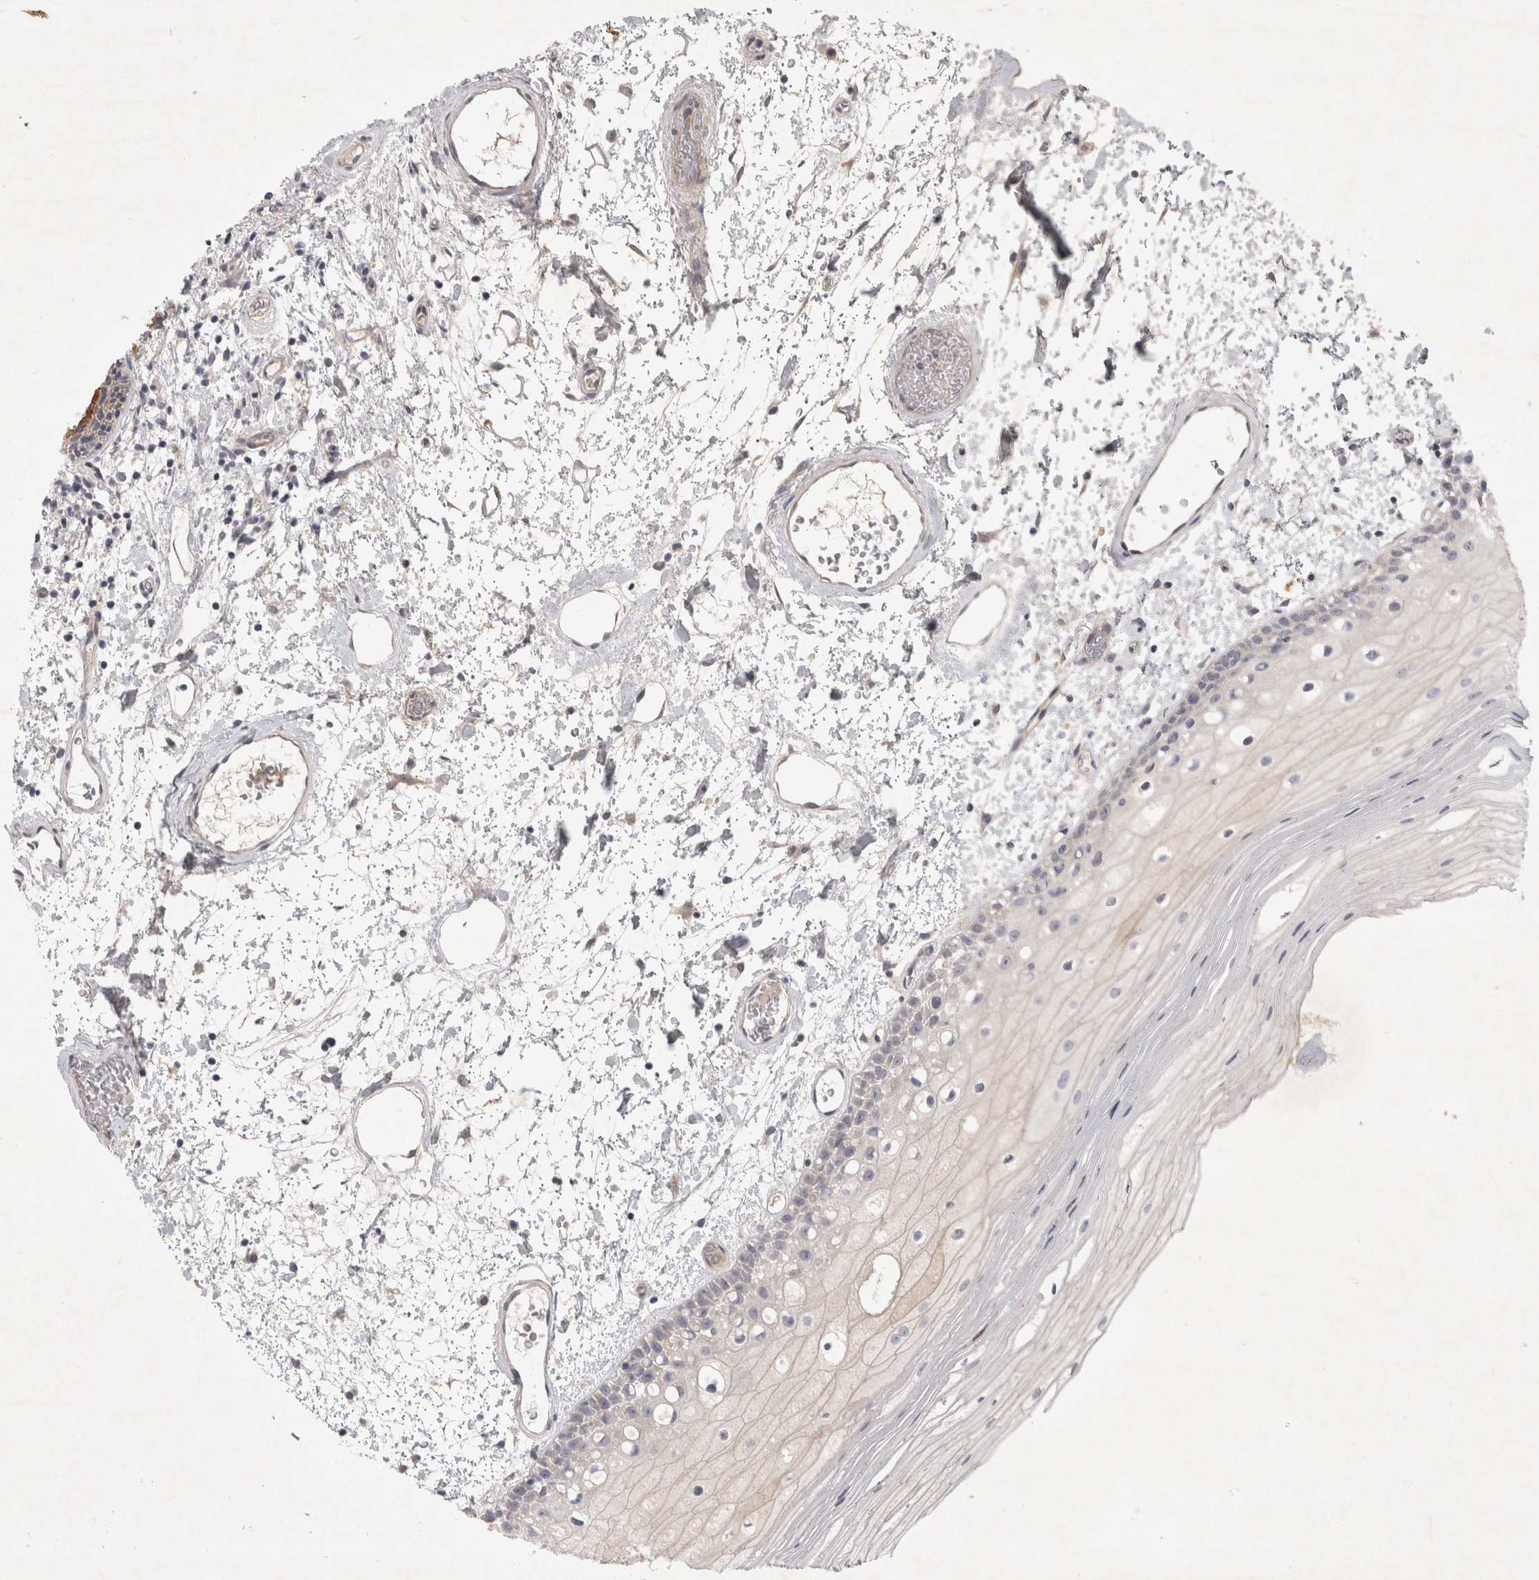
{"staining": {"intensity": "weak", "quantity": "<25%", "location": "cytoplasmic/membranous"}, "tissue": "oral mucosa", "cell_type": "Squamous epithelial cells", "image_type": "normal", "snomed": [{"axis": "morphology", "description": "Normal tissue, NOS"}, {"axis": "topography", "description": "Oral tissue"}], "caption": "The micrograph reveals no staining of squamous epithelial cells in benign oral mucosa. (DAB IHC visualized using brightfield microscopy, high magnification).", "gene": "BZW2", "patient": {"sex": "male", "age": 52}}